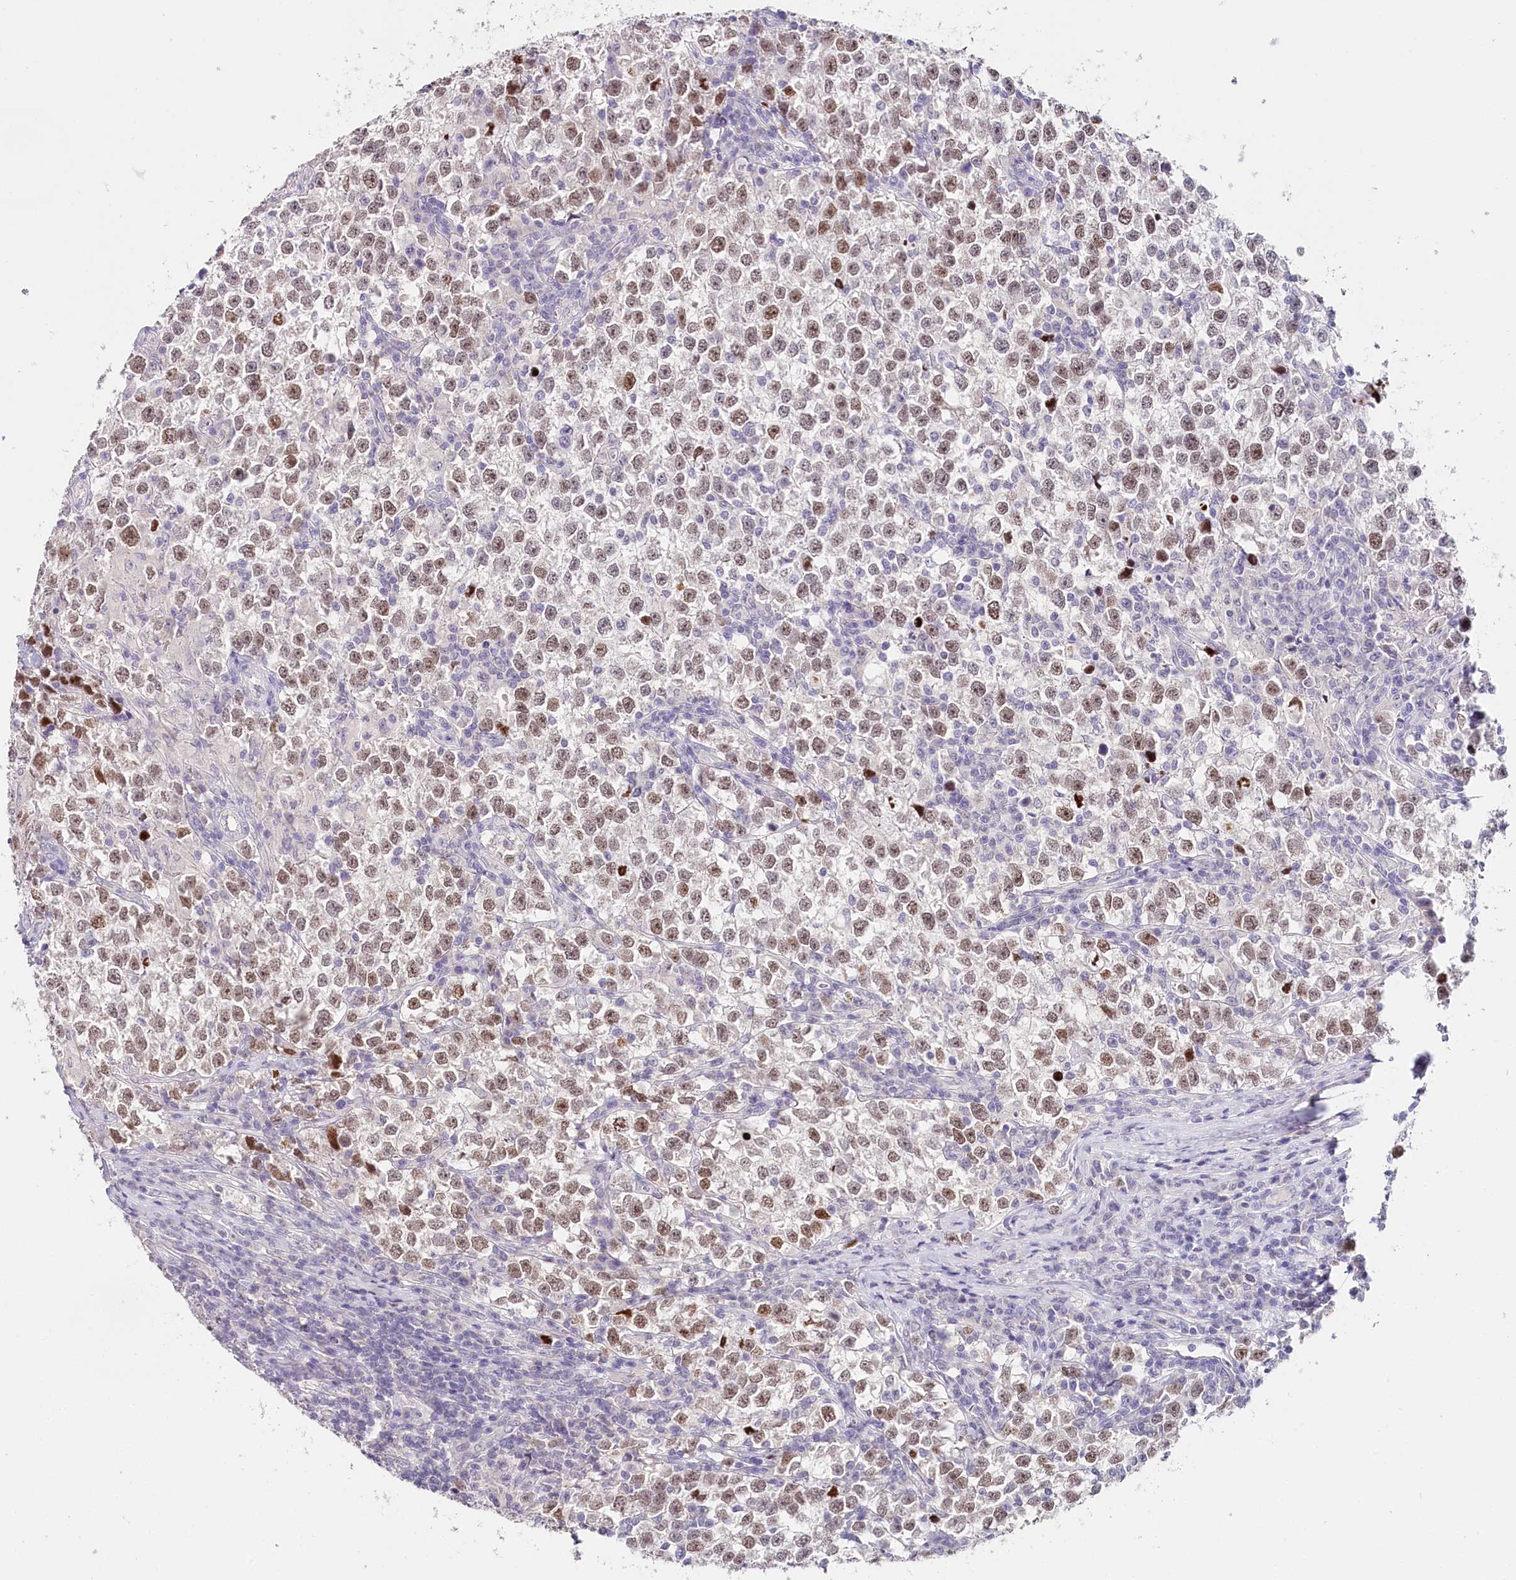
{"staining": {"intensity": "moderate", "quantity": ">75%", "location": "nuclear"}, "tissue": "testis cancer", "cell_type": "Tumor cells", "image_type": "cancer", "snomed": [{"axis": "morphology", "description": "Normal tissue, NOS"}, {"axis": "morphology", "description": "Seminoma, NOS"}, {"axis": "topography", "description": "Testis"}], "caption": "Immunohistochemical staining of human testis cancer exhibits medium levels of moderate nuclear protein expression in about >75% of tumor cells. (IHC, brightfield microscopy, high magnification).", "gene": "TP53", "patient": {"sex": "male", "age": 43}}